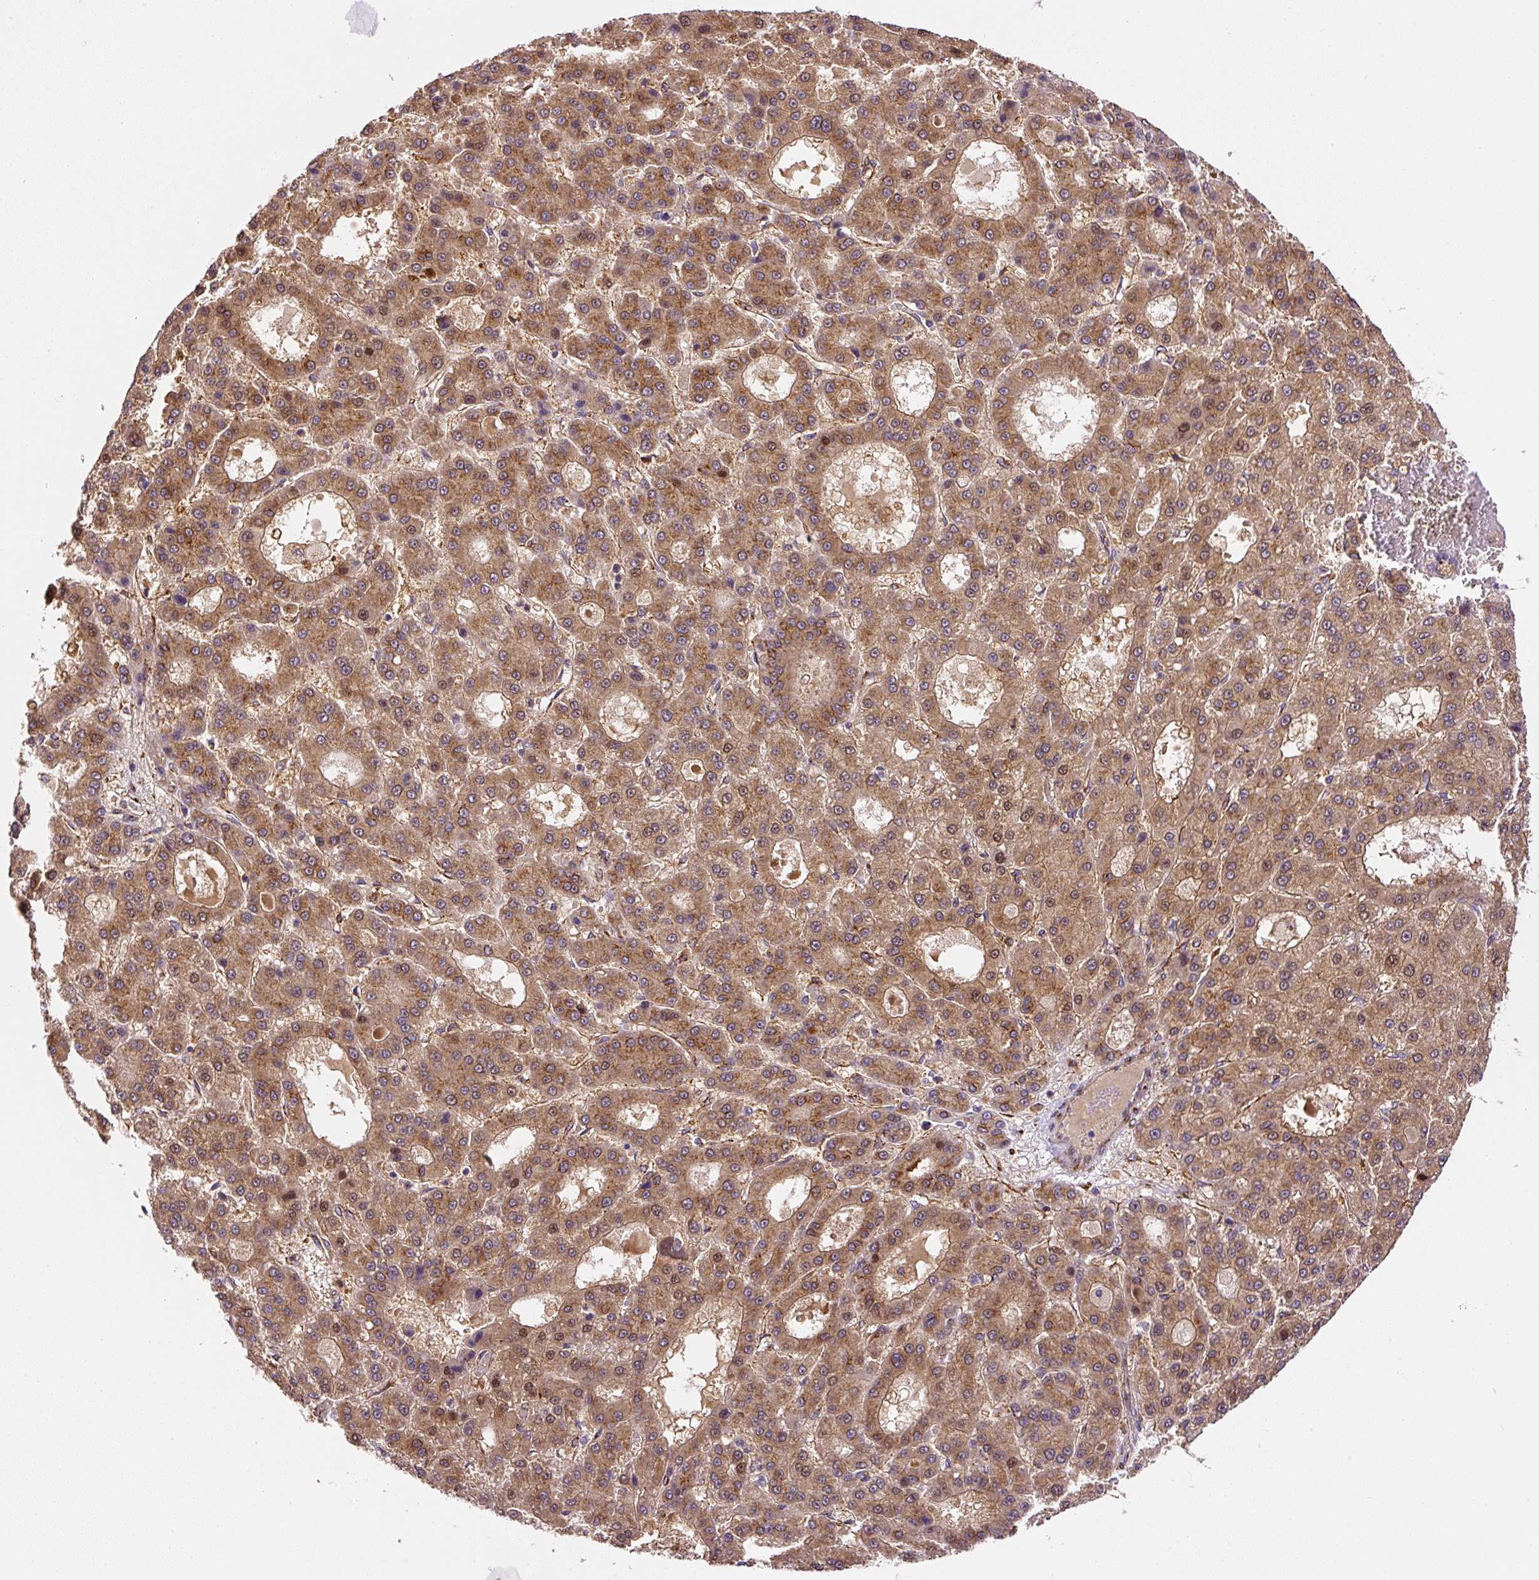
{"staining": {"intensity": "moderate", "quantity": ">75%", "location": "cytoplasmic/membranous,nuclear"}, "tissue": "liver cancer", "cell_type": "Tumor cells", "image_type": "cancer", "snomed": [{"axis": "morphology", "description": "Carcinoma, Hepatocellular, NOS"}, {"axis": "topography", "description": "Liver"}], "caption": "A histopathology image showing moderate cytoplasmic/membranous and nuclear expression in about >75% of tumor cells in liver cancer, as visualized by brown immunohistochemical staining.", "gene": "RNF170", "patient": {"sex": "male", "age": 70}}